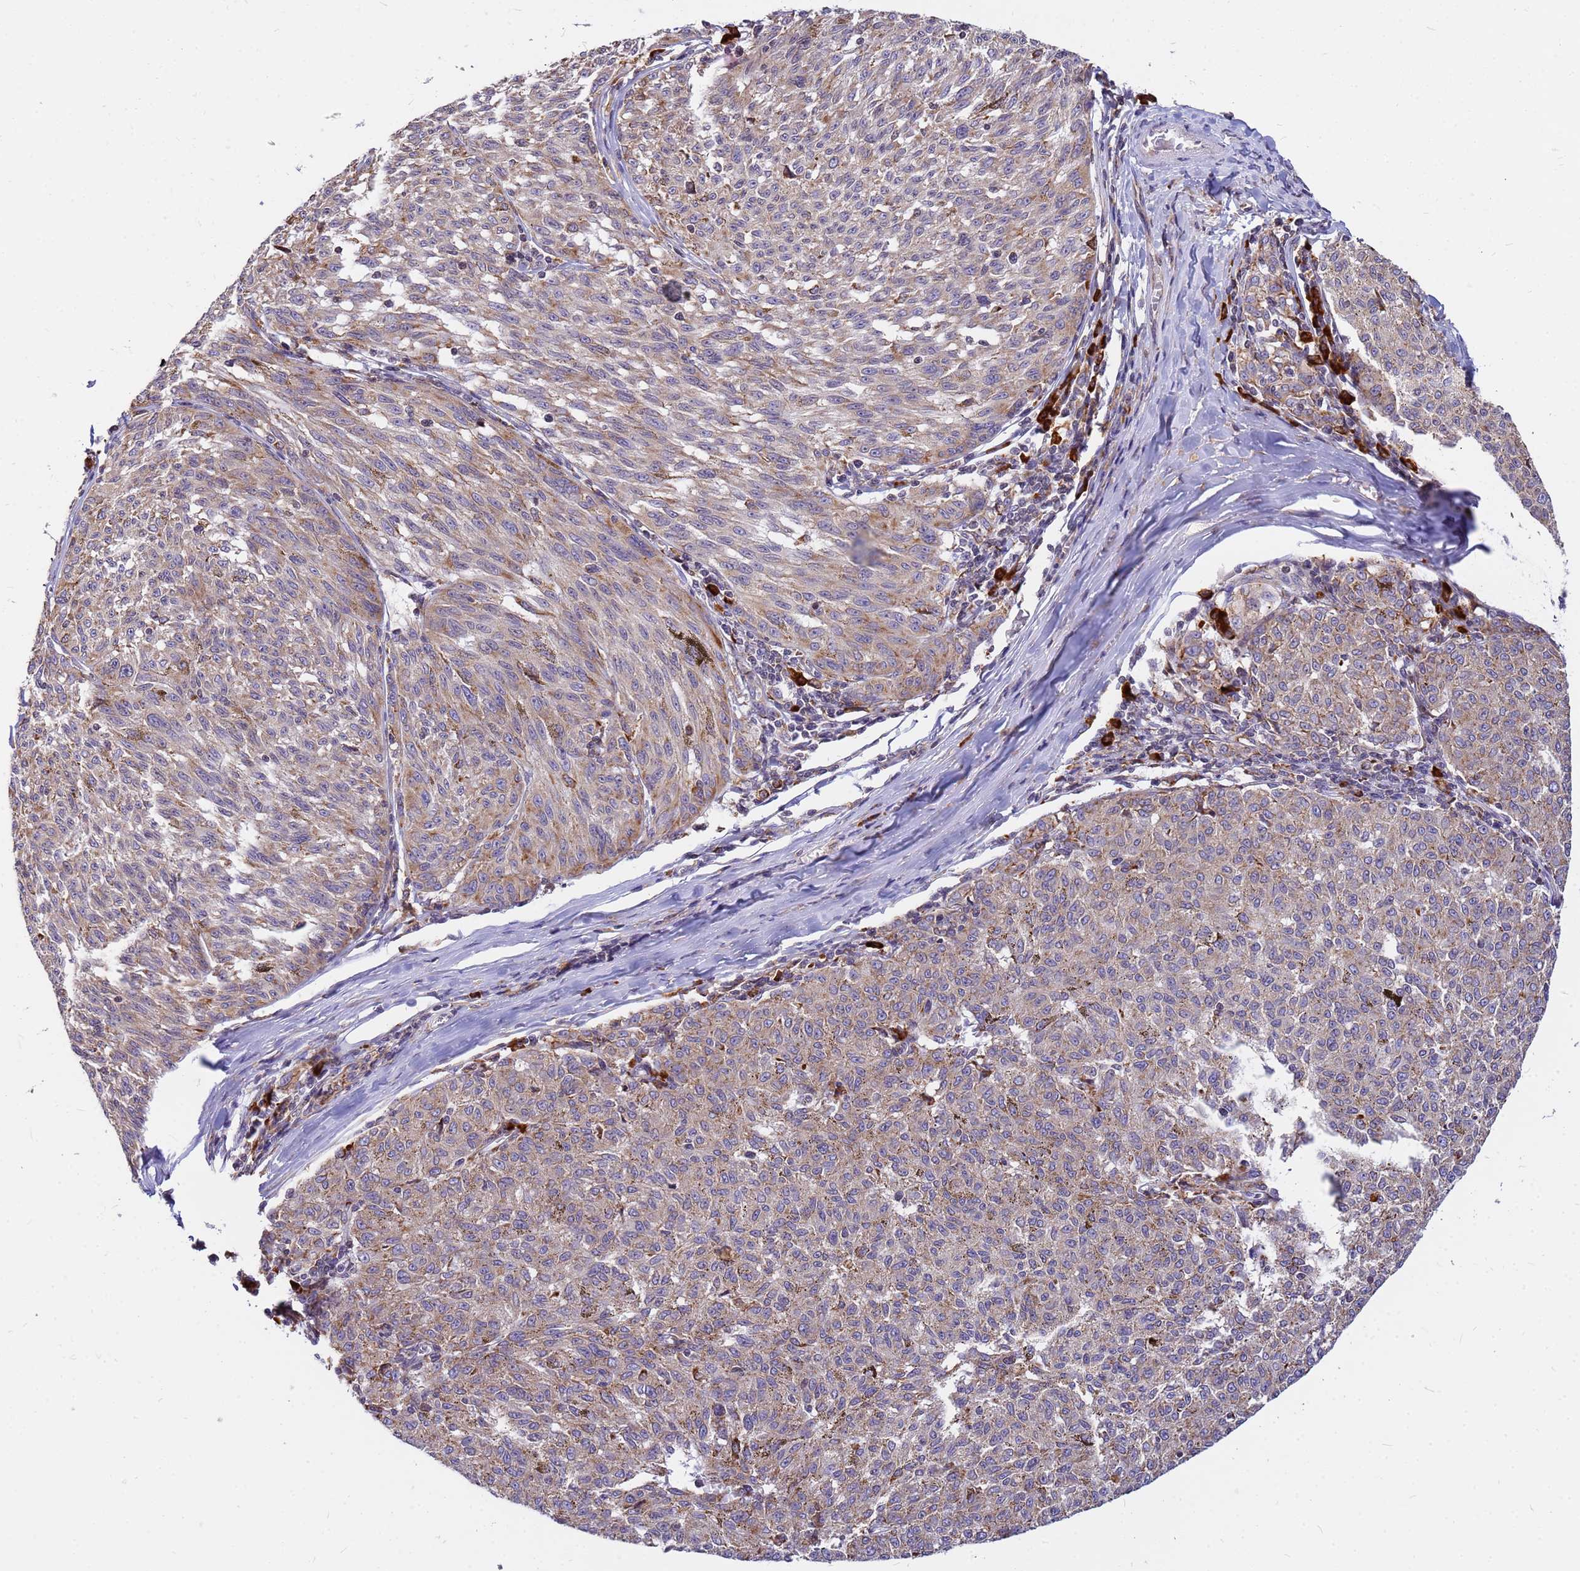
{"staining": {"intensity": "weak", "quantity": "25%-75%", "location": "cytoplasmic/membranous"}, "tissue": "melanoma", "cell_type": "Tumor cells", "image_type": "cancer", "snomed": [{"axis": "morphology", "description": "Malignant melanoma, NOS"}, {"axis": "topography", "description": "Skin"}], "caption": "Immunohistochemistry (IHC) of human melanoma reveals low levels of weak cytoplasmic/membranous expression in about 25%-75% of tumor cells.", "gene": "SSR4", "patient": {"sex": "female", "age": 72}}